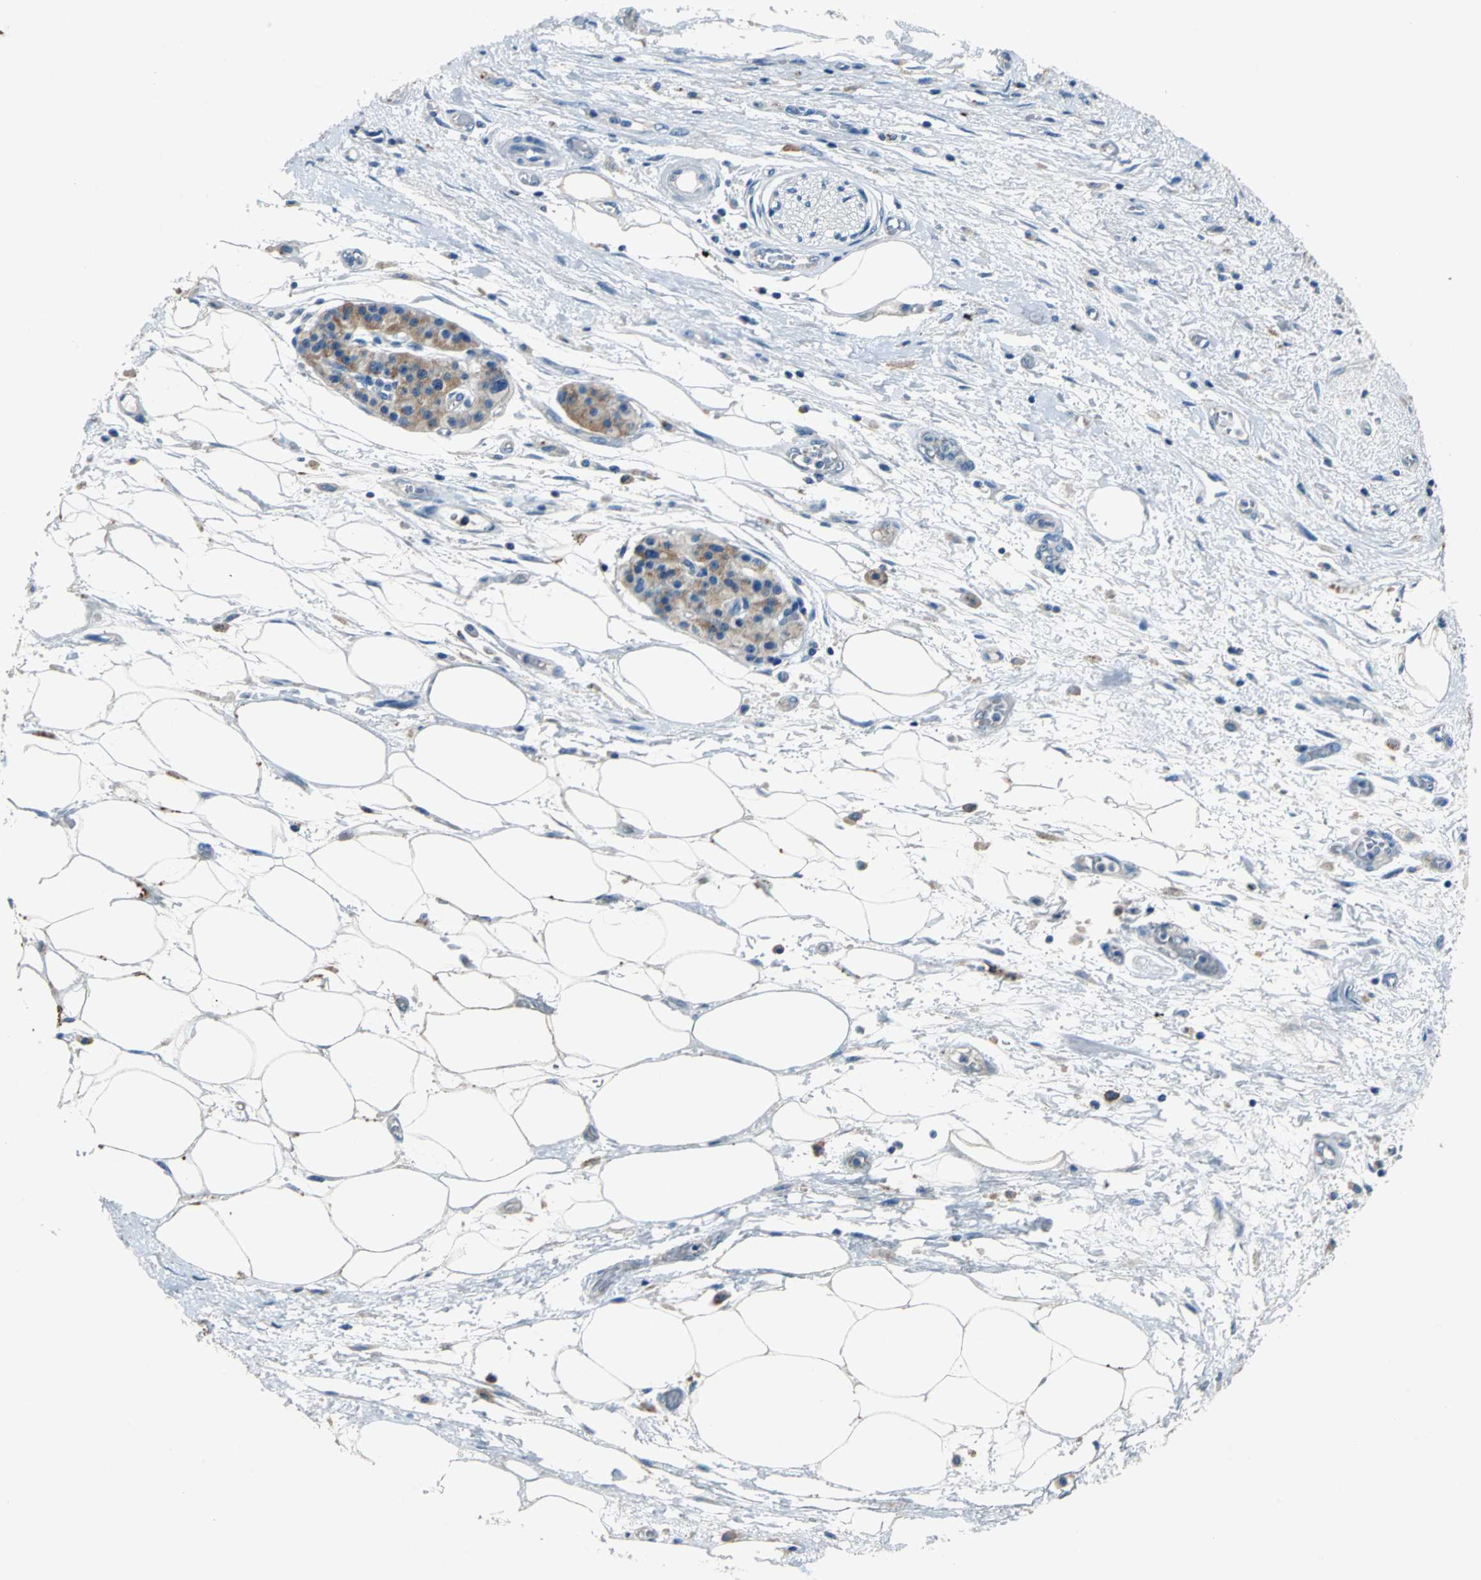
{"staining": {"intensity": "moderate", "quantity": ">75%", "location": "cytoplasmic/membranous"}, "tissue": "pancreatic cancer", "cell_type": "Tumor cells", "image_type": "cancer", "snomed": [{"axis": "morphology", "description": "Adenocarcinoma, NOS"}, {"axis": "topography", "description": "Pancreas"}], "caption": "Human pancreatic adenocarcinoma stained with a brown dye demonstrates moderate cytoplasmic/membranous positive expression in approximately >75% of tumor cells.", "gene": "RPS13", "patient": {"sex": "male", "age": 79}}